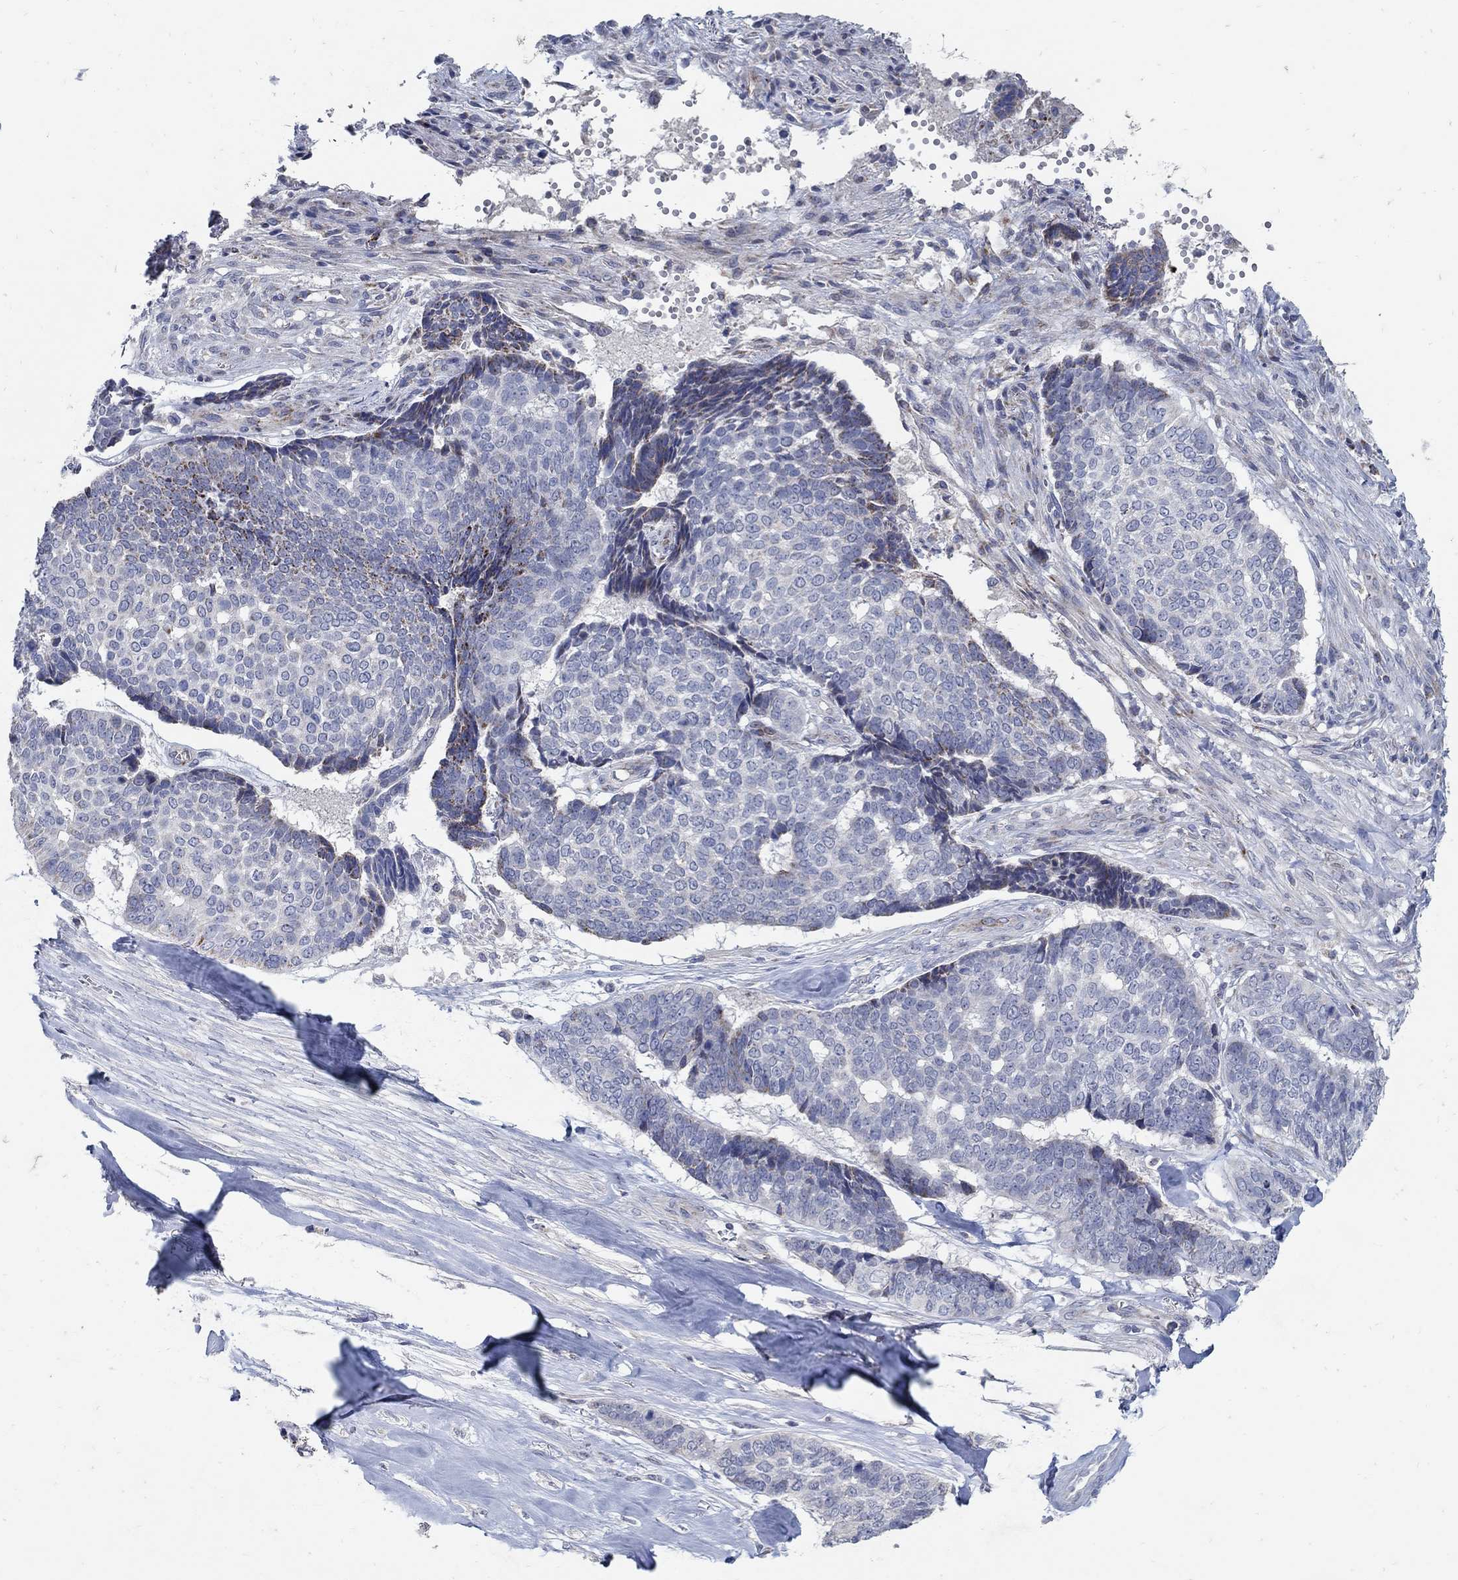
{"staining": {"intensity": "negative", "quantity": "none", "location": "none"}, "tissue": "skin cancer", "cell_type": "Tumor cells", "image_type": "cancer", "snomed": [{"axis": "morphology", "description": "Basal cell carcinoma"}, {"axis": "topography", "description": "Skin"}], "caption": "Immunohistochemical staining of skin basal cell carcinoma demonstrates no significant expression in tumor cells. (Stains: DAB immunohistochemistry with hematoxylin counter stain, Microscopy: brightfield microscopy at high magnification).", "gene": "HMX2", "patient": {"sex": "male", "age": 86}}